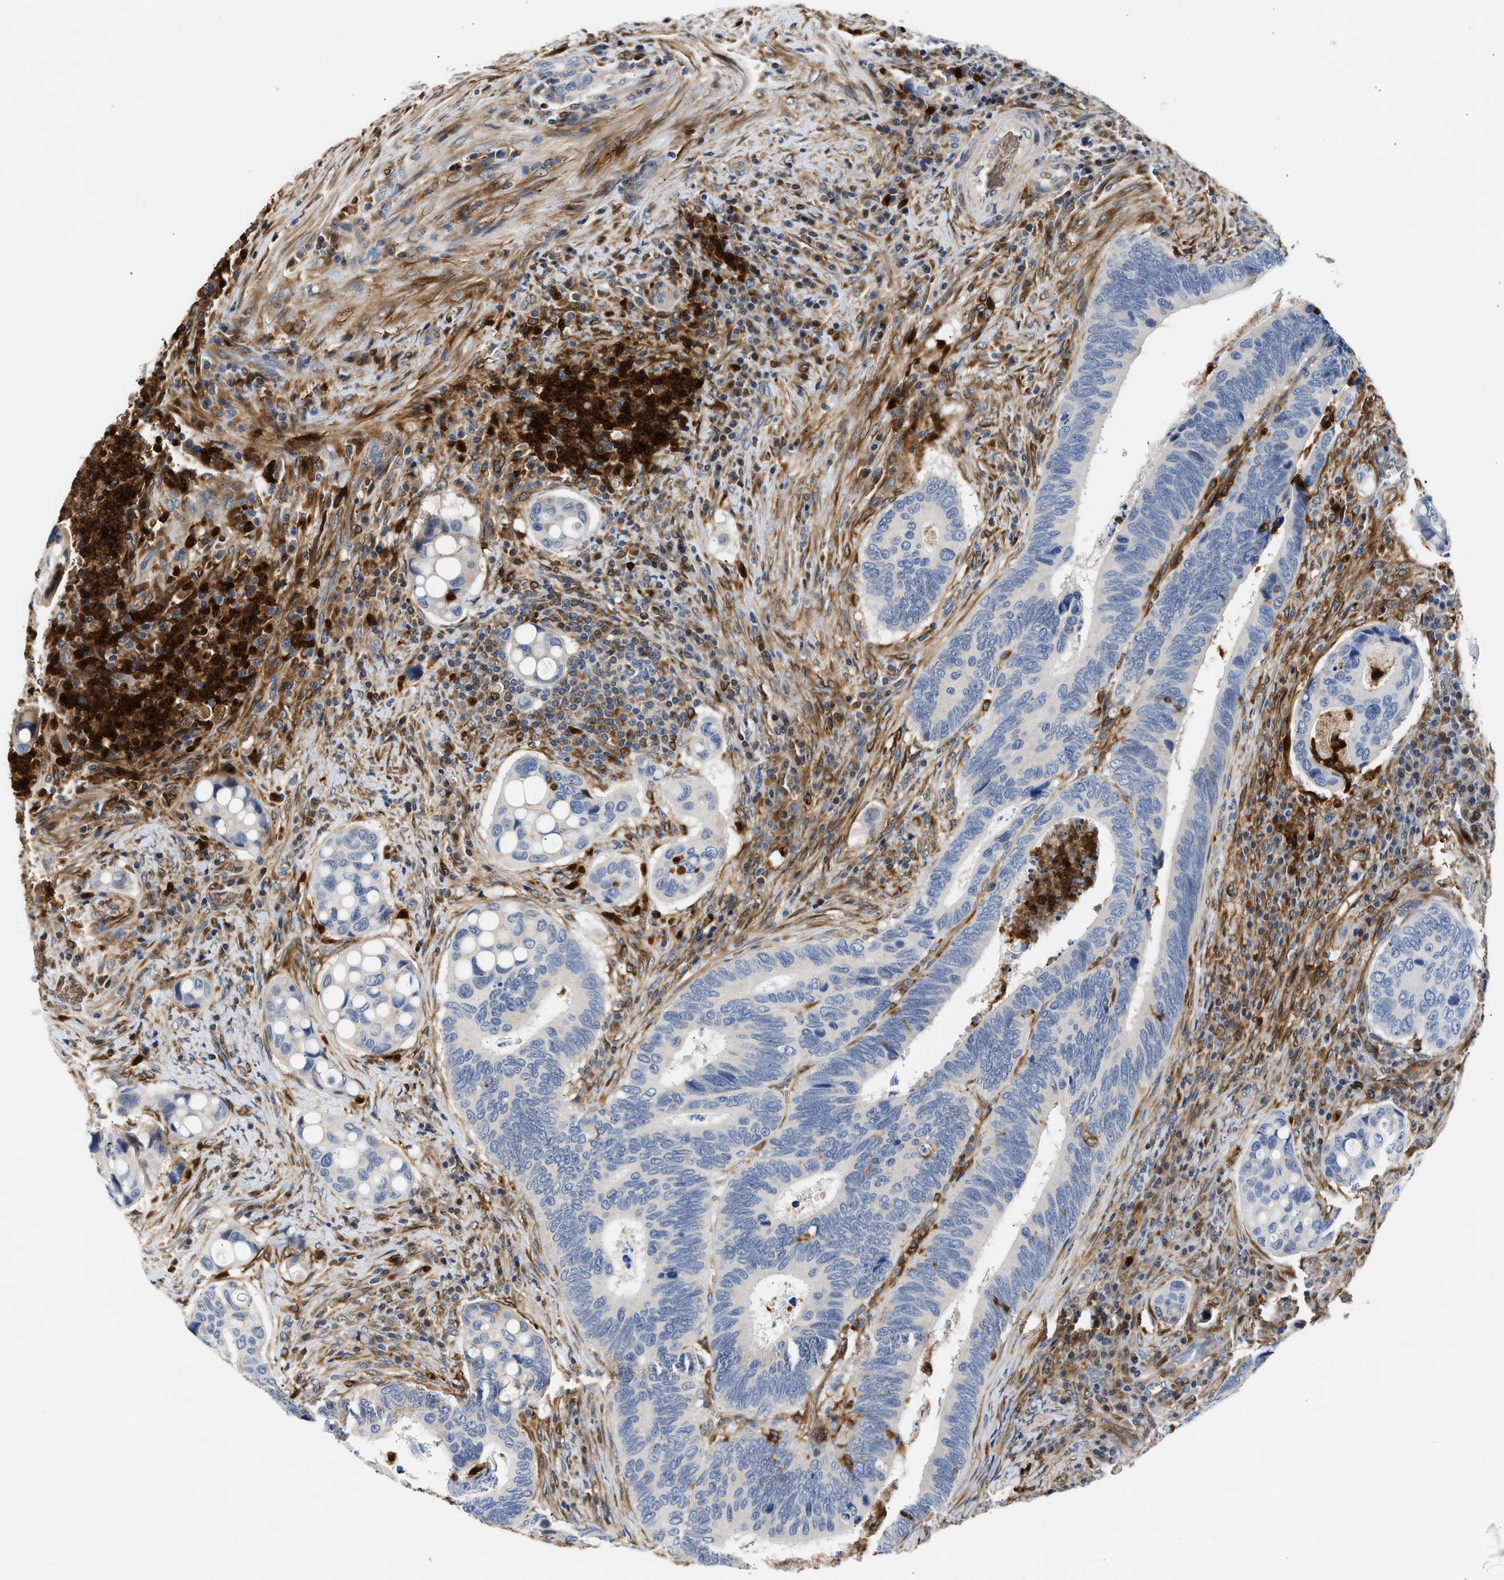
{"staining": {"intensity": "negative", "quantity": "none", "location": "none"}, "tissue": "colorectal cancer", "cell_type": "Tumor cells", "image_type": "cancer", "snomed": [{"axis": "morphology", "description": "Inflammation, NOS"}, {"axis": "morphology", "description": "Adenocarcinoma, NOS"}, {"axis": "topography", "description": "Colon"}], "caption": "Human colorectal cancer (adenocarcinoma) stained for a protein using immunohistochemistry (IHC) exhibits no expression in tumor cells.", "gene": "RAB31", "patient": {"sex": "male", "age": 72}}